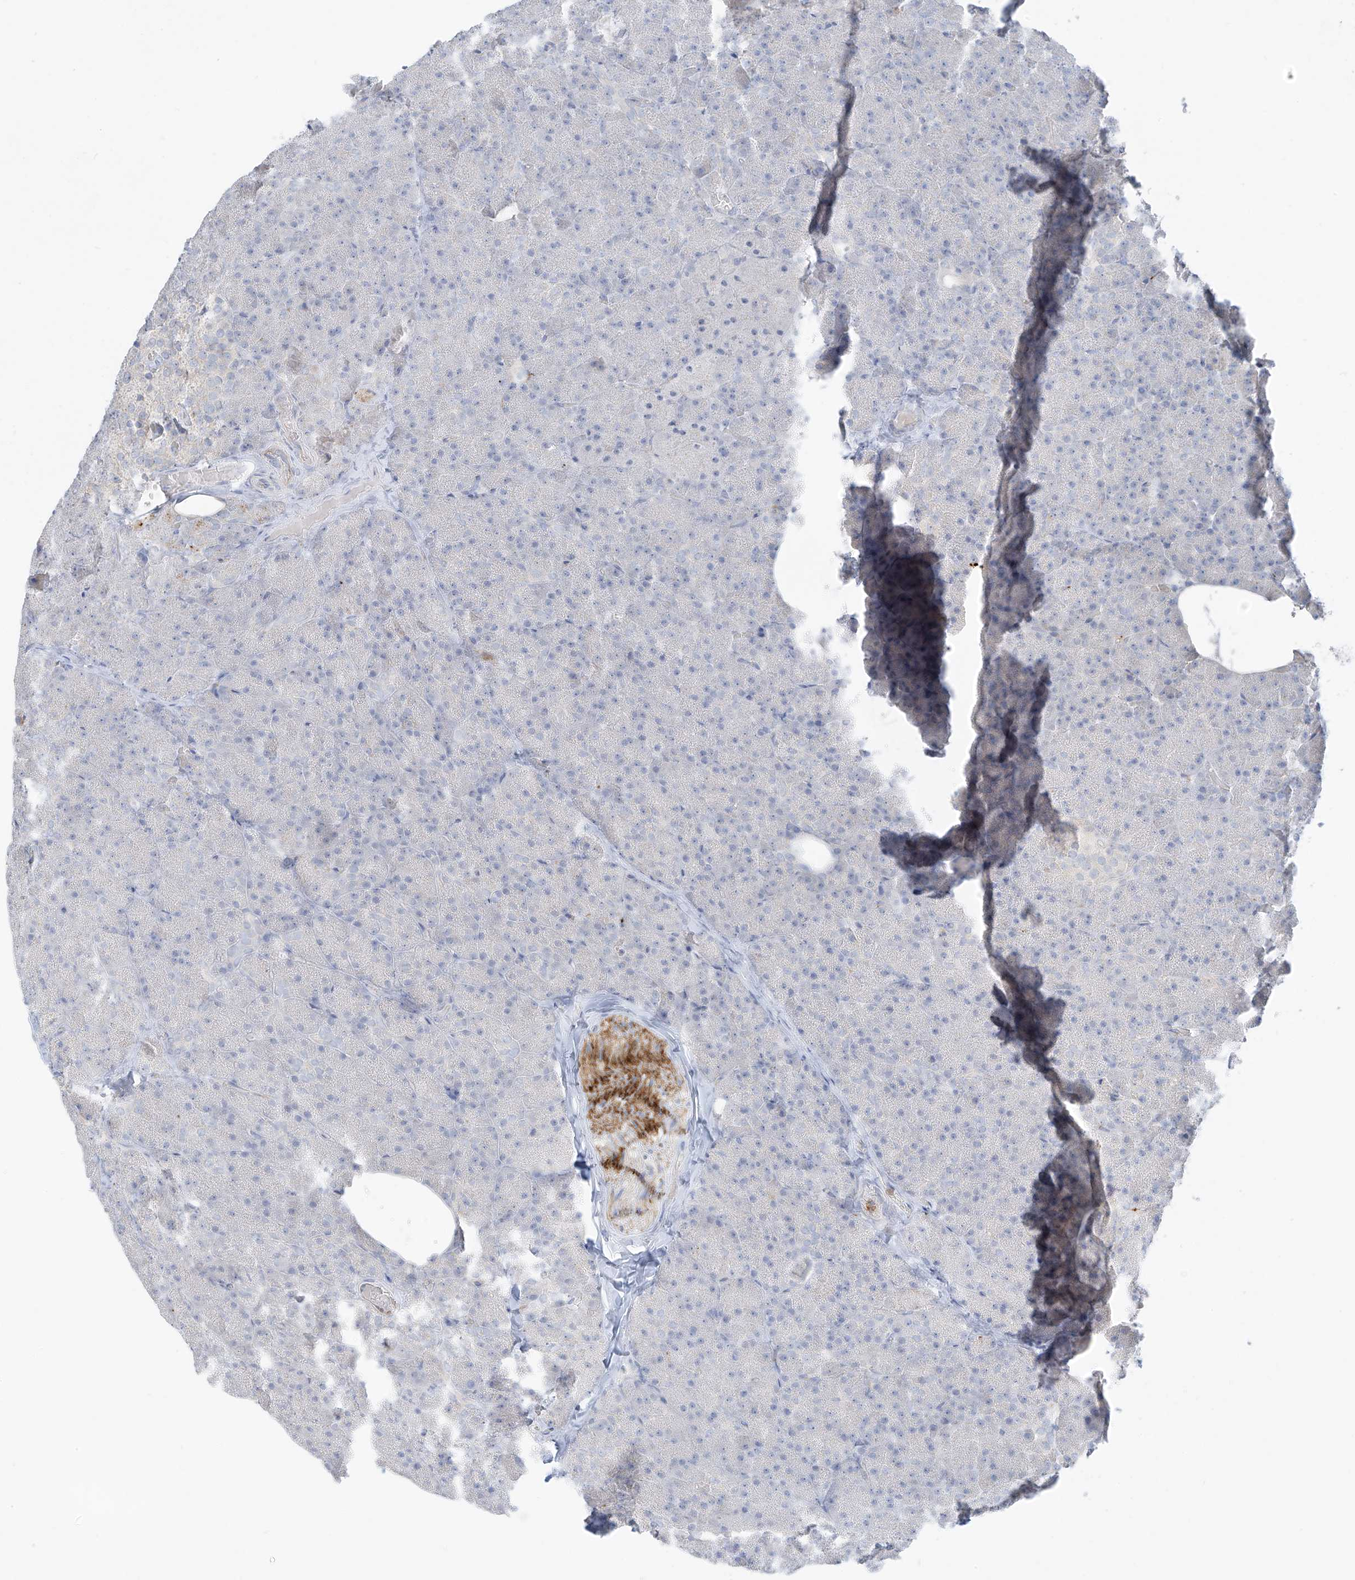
{"staining": {"intensity": "negative", "quantity": "none", "location": "none"}, "tissue": "pancreas", "cell_type": "Exocrine glandular cells", "image_type": "normal", "snomed": [{"axis": "morphology", "description": "Normal tissue, NOS"}, {"axis": "morphology", "description": "Carcinoid, malignant, NOS"}, {"axis": "topography", "description": "Pancreas"}], "caption": "Normal pancreas was stained to show a protein in brown. There is no significant positivity in exocrine glandular cells.", "gene": "C2orf42", "patient": {"sex": "female", "age": 35}}